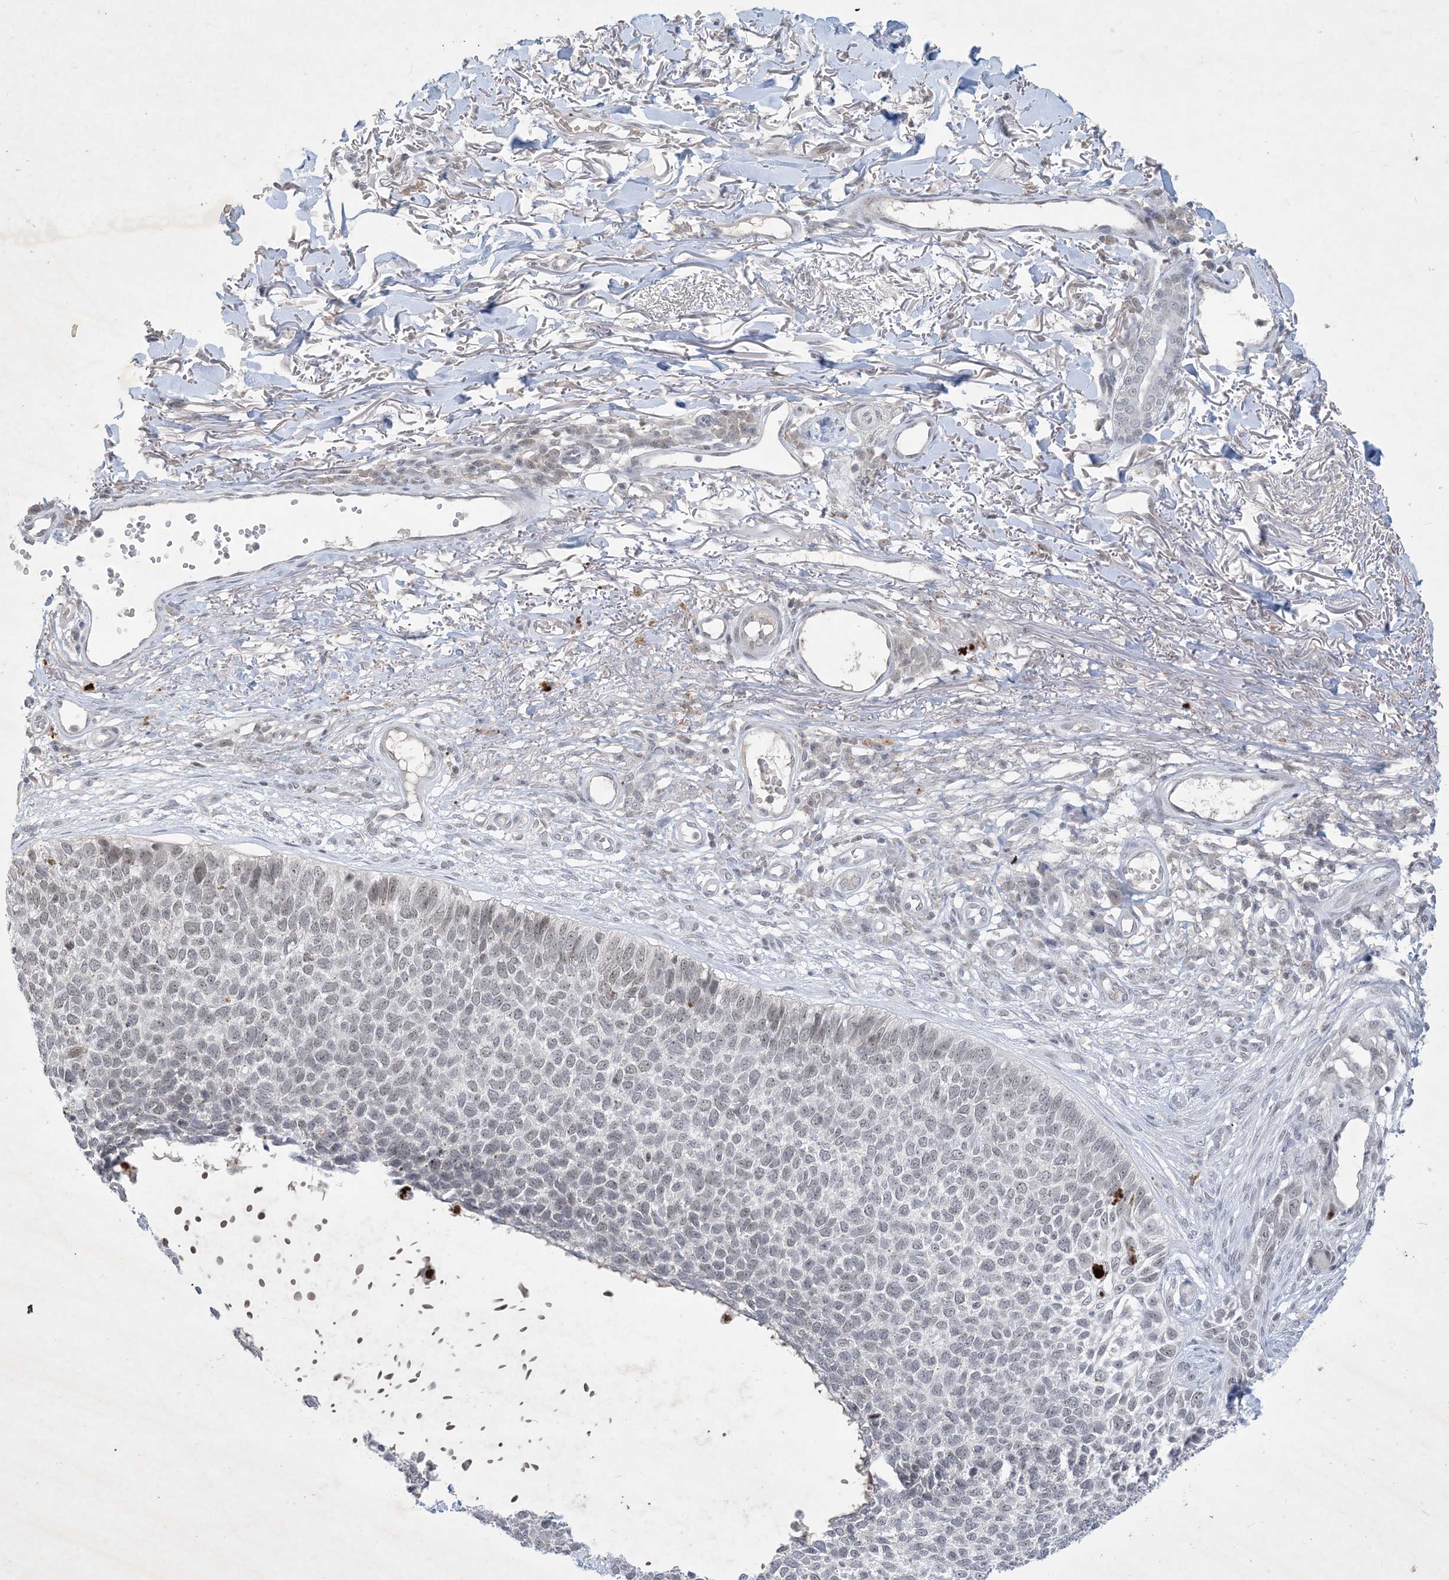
{"staining": {"intensity": "weak", "quantity": "<25%", "location": "nuclear"}, "tissue": "skin cancer", "cell_type": "Tumor cells", "image_type": "cancer", "snomed": [{"axis": "morphology", "description": "Basal cell carcinoma"}, {"axis": "topography", "description": "Skin"}], "caption": "A micrograph of human skin cancer is negative for staining in tumor cells.", "gene": "ZNF674", "patient": {"sex": "female", "age": 84}}